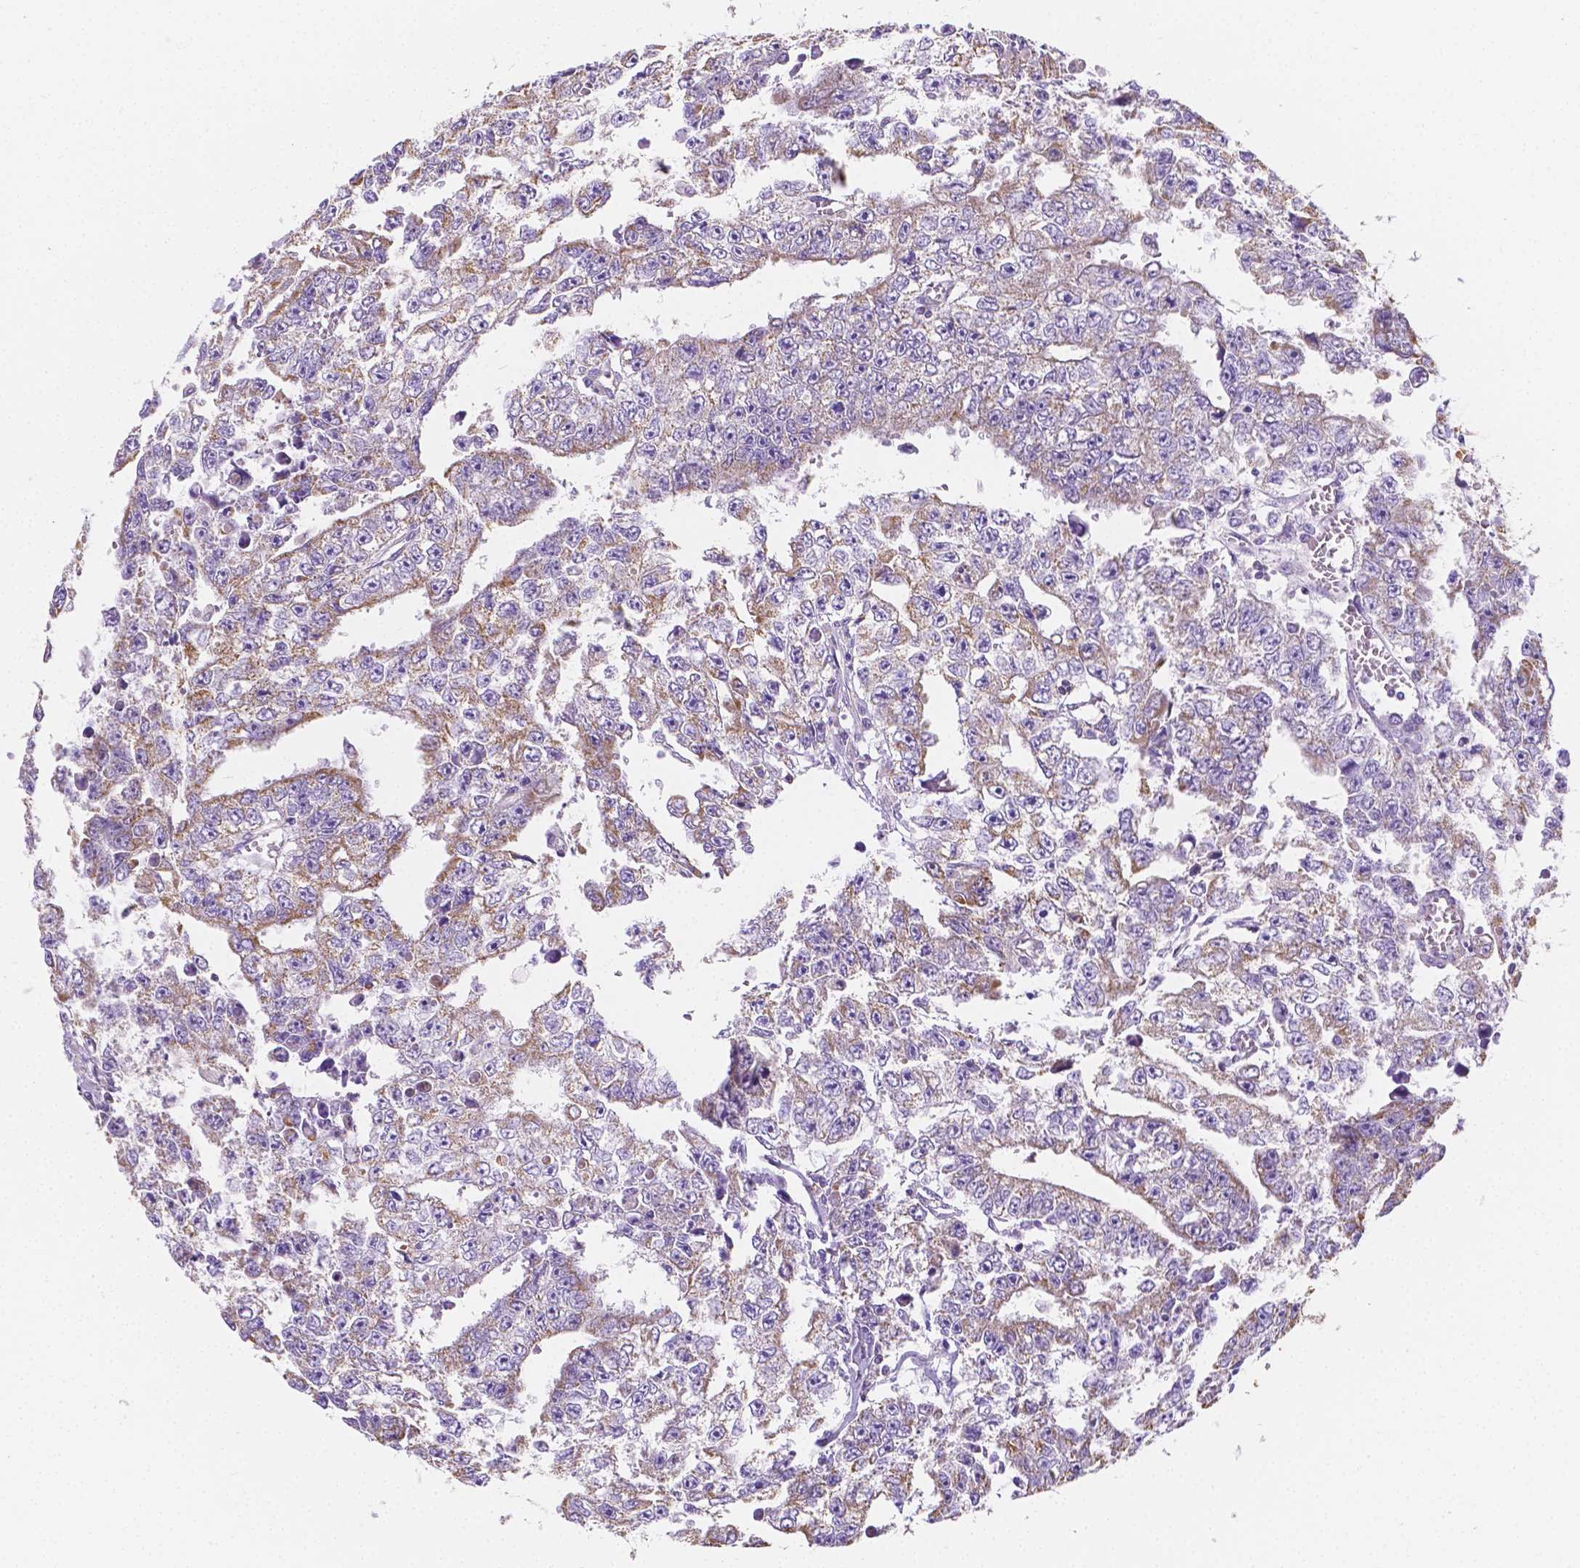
{"staining": {"intensity": "moderate", "quantity": "25%-75%", "location": "cytoplasmic/membranous"}, "tissue": "testis cancer", "cell_type": "Tumor cells", "image_type": "cancer", "snomed": [{"axis": "morphology", "description": "Carcinoma, Embryonal, NOS"}, {"axis": "morphology", "description": "Teratoma, malignant, NOS"}, {"axis": "topography", "description": "Testis"}], "caption": "This image displays IHC staining of embryonal carcinoma (testis), with medium moderate cytoplasmic/membranous expression in about 25%-75% of tumor cells.", "gene": "SGTB", "patient": {"sex": "male", "age": 24}}